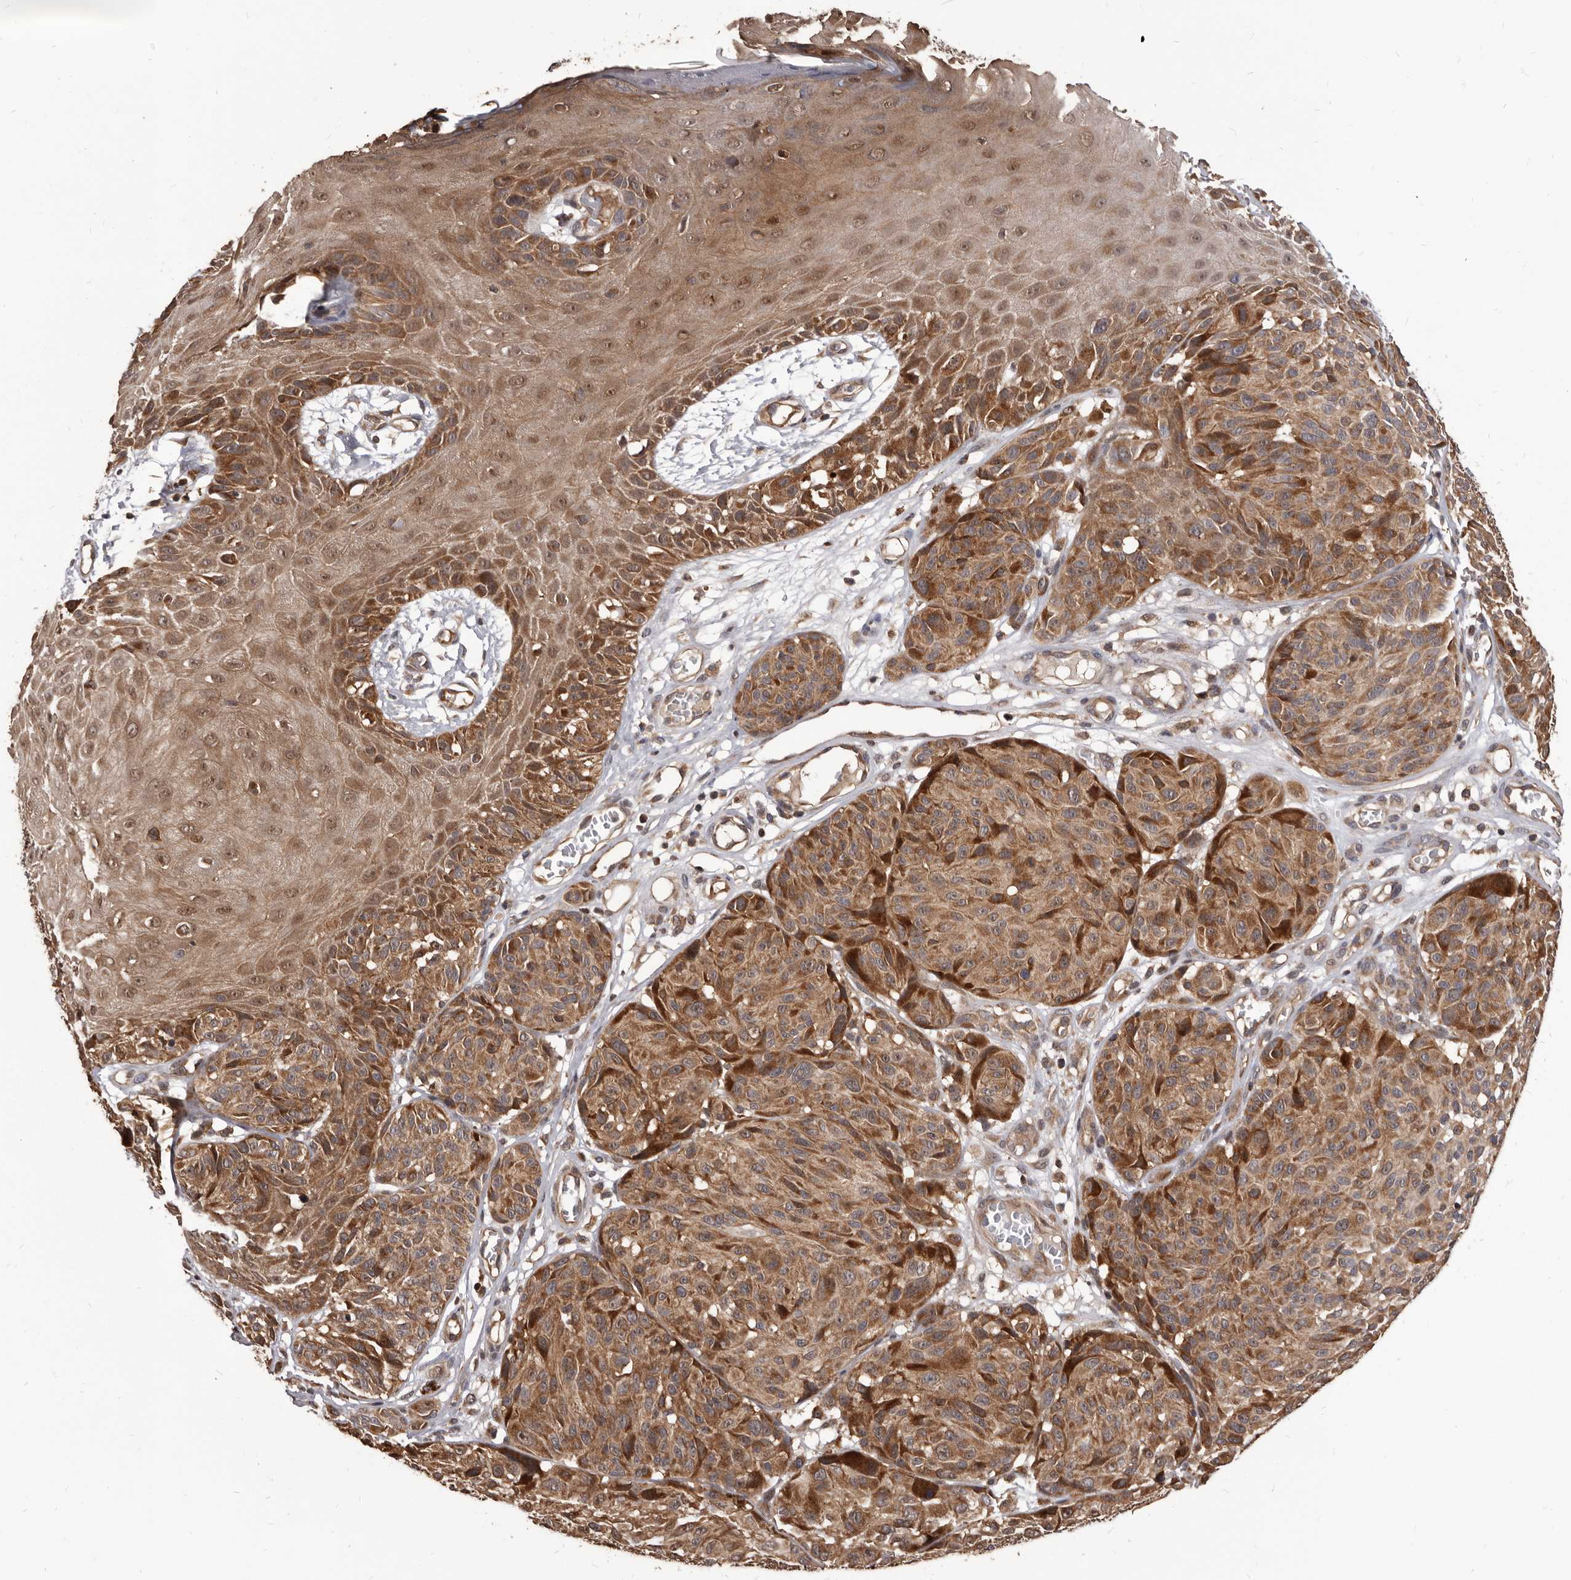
{"staining": {"intensity": "moderate", "quantity": ">75%", "location": "cytoplasmic/membranous"}, "tissue": "melanoma", "cell_type": "Tumor cells", "image_type": "cancer", "snomed": [{"axis": "morphology", "description": "Malignant melanoma, NOS"}, {"axis": "topography", "description": "Skin"}], "caption": "An immunohistochemistry histopathology image of neoplastic tissue is shown. Protein staining in brown labels moderate cytoplasmic/membranous positivity in malignant melanoma within tumor cells.", "gene": "MAP3K14", "patient": {"sex": "male", "age": 83}}